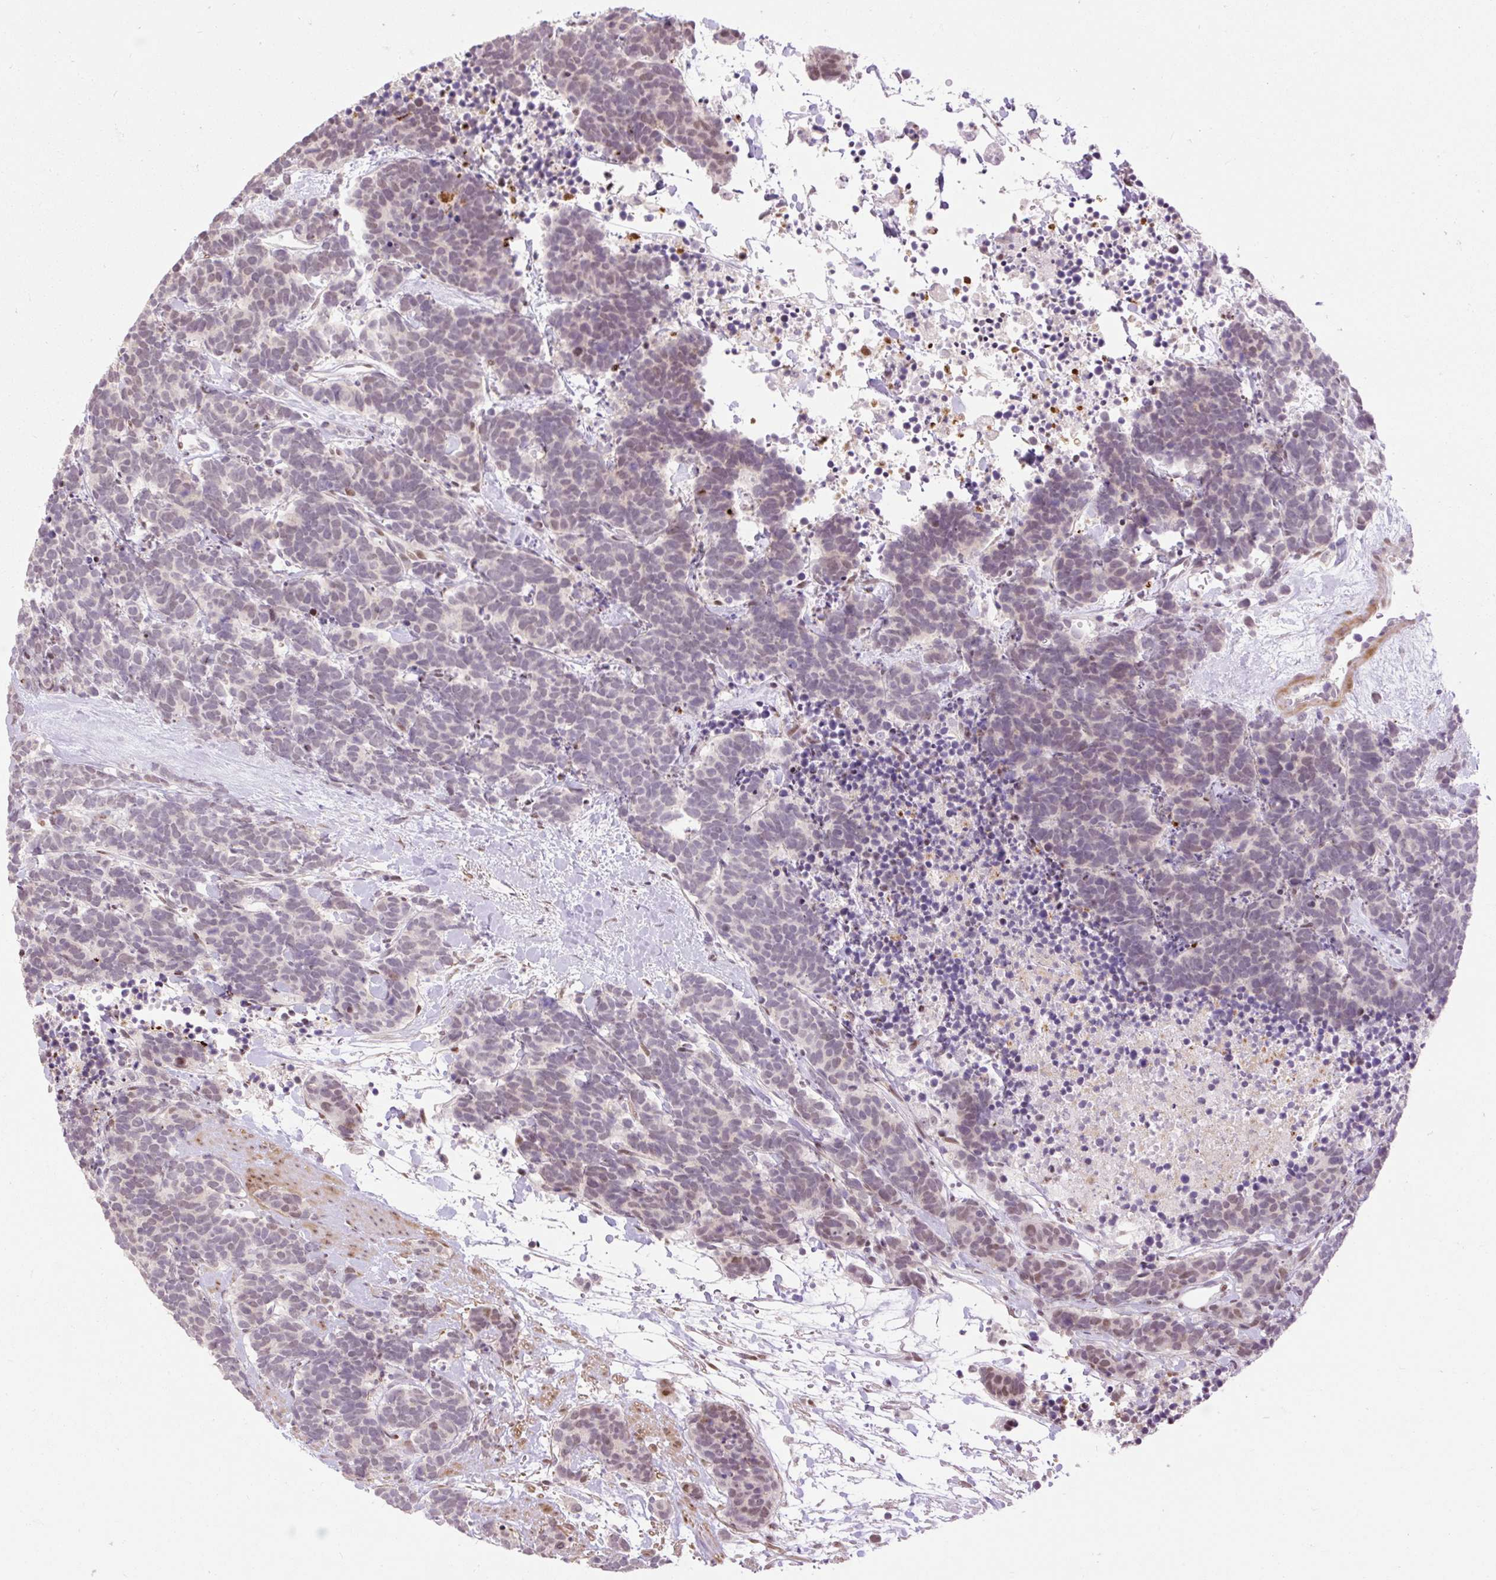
{"staining": {"intensity": "weak", "quantity": "25%-75%", "location": "nuclear"}, "tissue": "carcinoid", "cell_type": "Tumor cells", "image_type": "cancer", "snomed": [{"axis": "morphology", "description": "Carcinoma, NOS"}, {"axis": "morphology", "description": "Carcinoid, malignant, NOS"}, {"axis": "topography", "description": "Prostate"}], "caption": "An image showing weak nuclear expression in approximately 25%-75% of tumor cells in carcinoid, as visualized by brown immunohistochemical staining.", "gene": "RIPPLY3", "patient": {"sex": "male", "age": 57}}